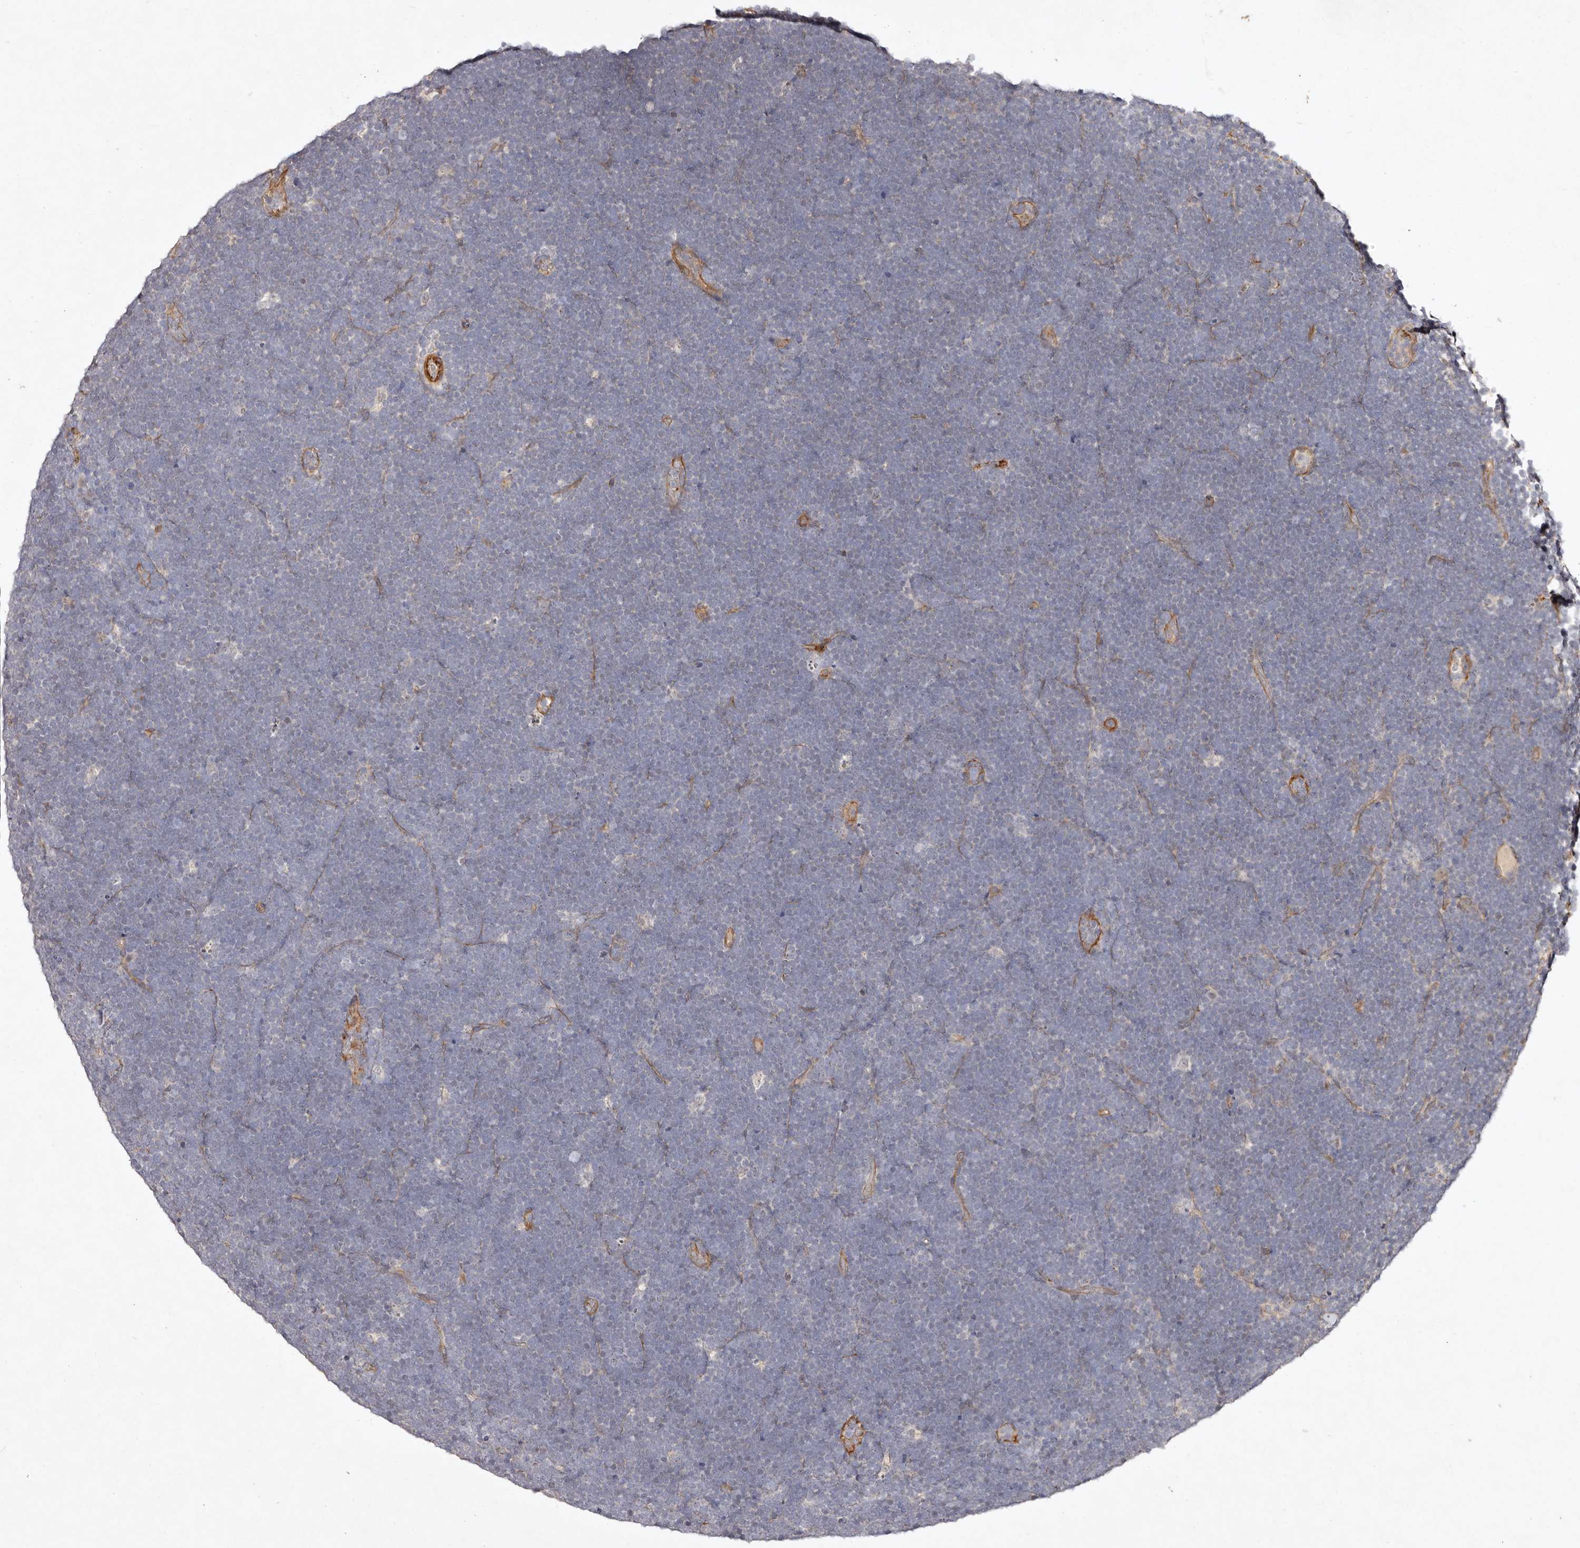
{"staining": {"intensity": "negative", "quantity": "none", "location": "none"}, "tissue": "lymphoma", "cell_type": "Tumor cells", "image_type": "cancer", "snomed": [{"axis": "morphology", "description": "Malignant lymphoma, non-Hodgkin's type, High grade"}, {"axis": "topography", "description": "Lymph node"}], "caption": "The photomicrograph exhibits no staining of tumor cells in malignant lymphoma, non-Hodgkin's type (high-grade). (DAB (3,3'-diaminobenzidine) immunohistochemistry, high magnification).", "gene": "MTMR11", "patient": {"sex": "male", "age": 13}}